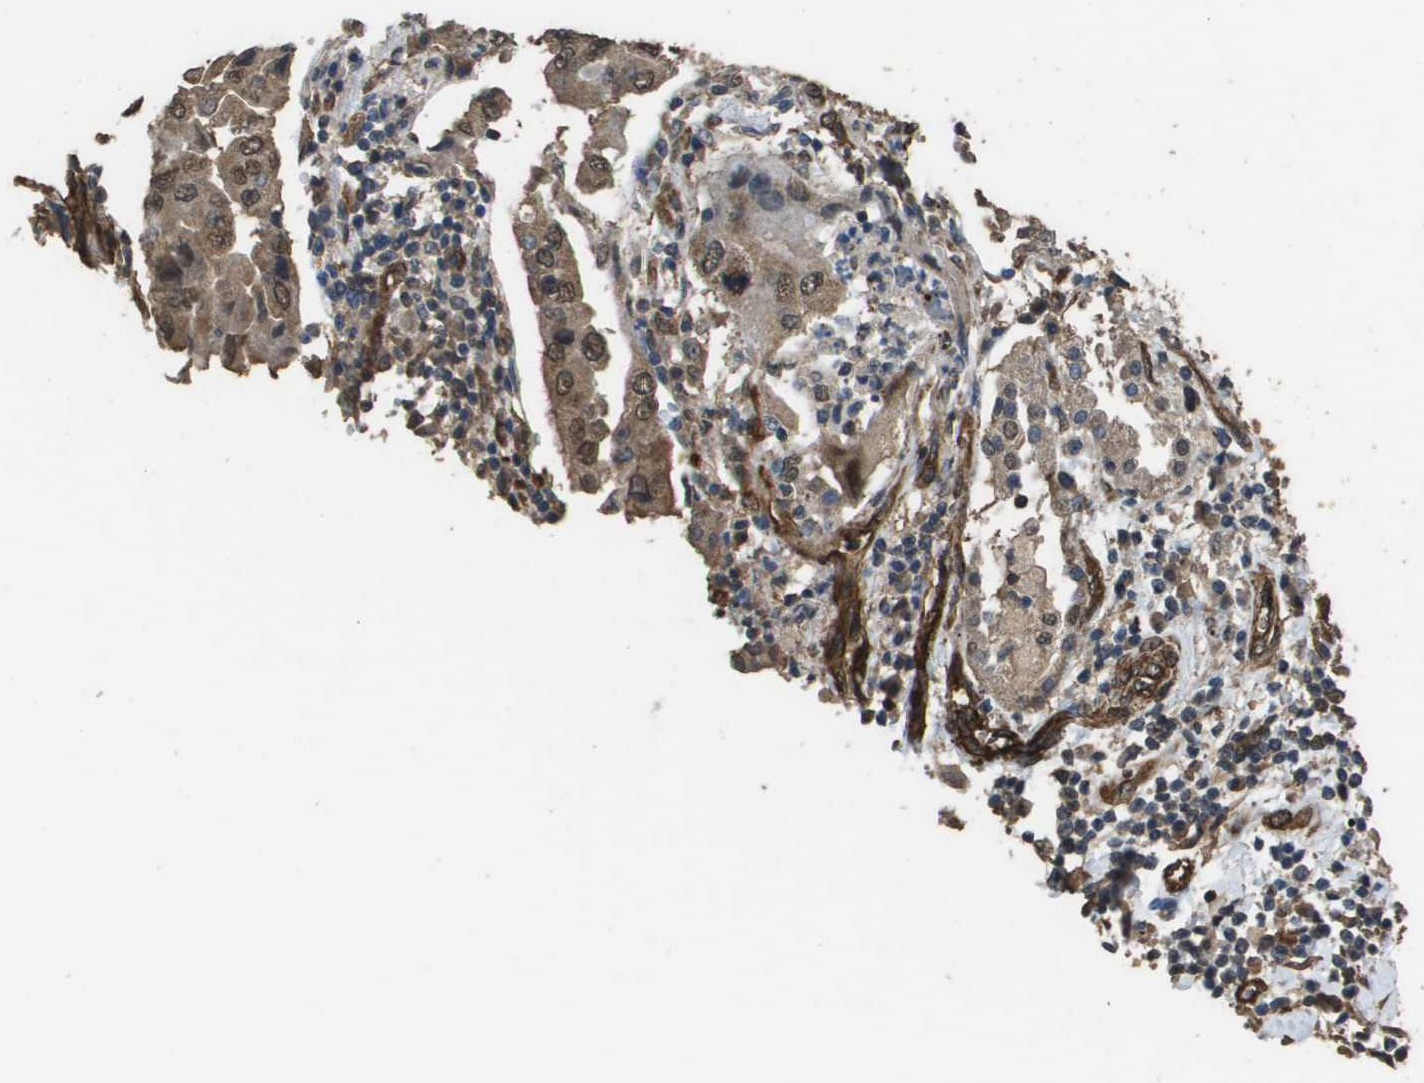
{"staining": {"intensity": "moderate", "quantity": ">75%", "location": "cytoplasmic/membranous,nuclear"}, "tissue": "lung cancer", "cell_type": "Tumor cells", "image_type": "cancer", "snomed": [{"axis": "morphology", "description": "Adenocarcinoma, NOS"}, {"axis": "topography", "description": "Lung"}], "caption": "DAB immunohistochemical staining of lung cancer displays moderate cytoplasmic/membranous and nuclear protein staining in about >75% of tumor cells.", "gene": "AAMP", "patient": {"sex": "female", "age": 65}}